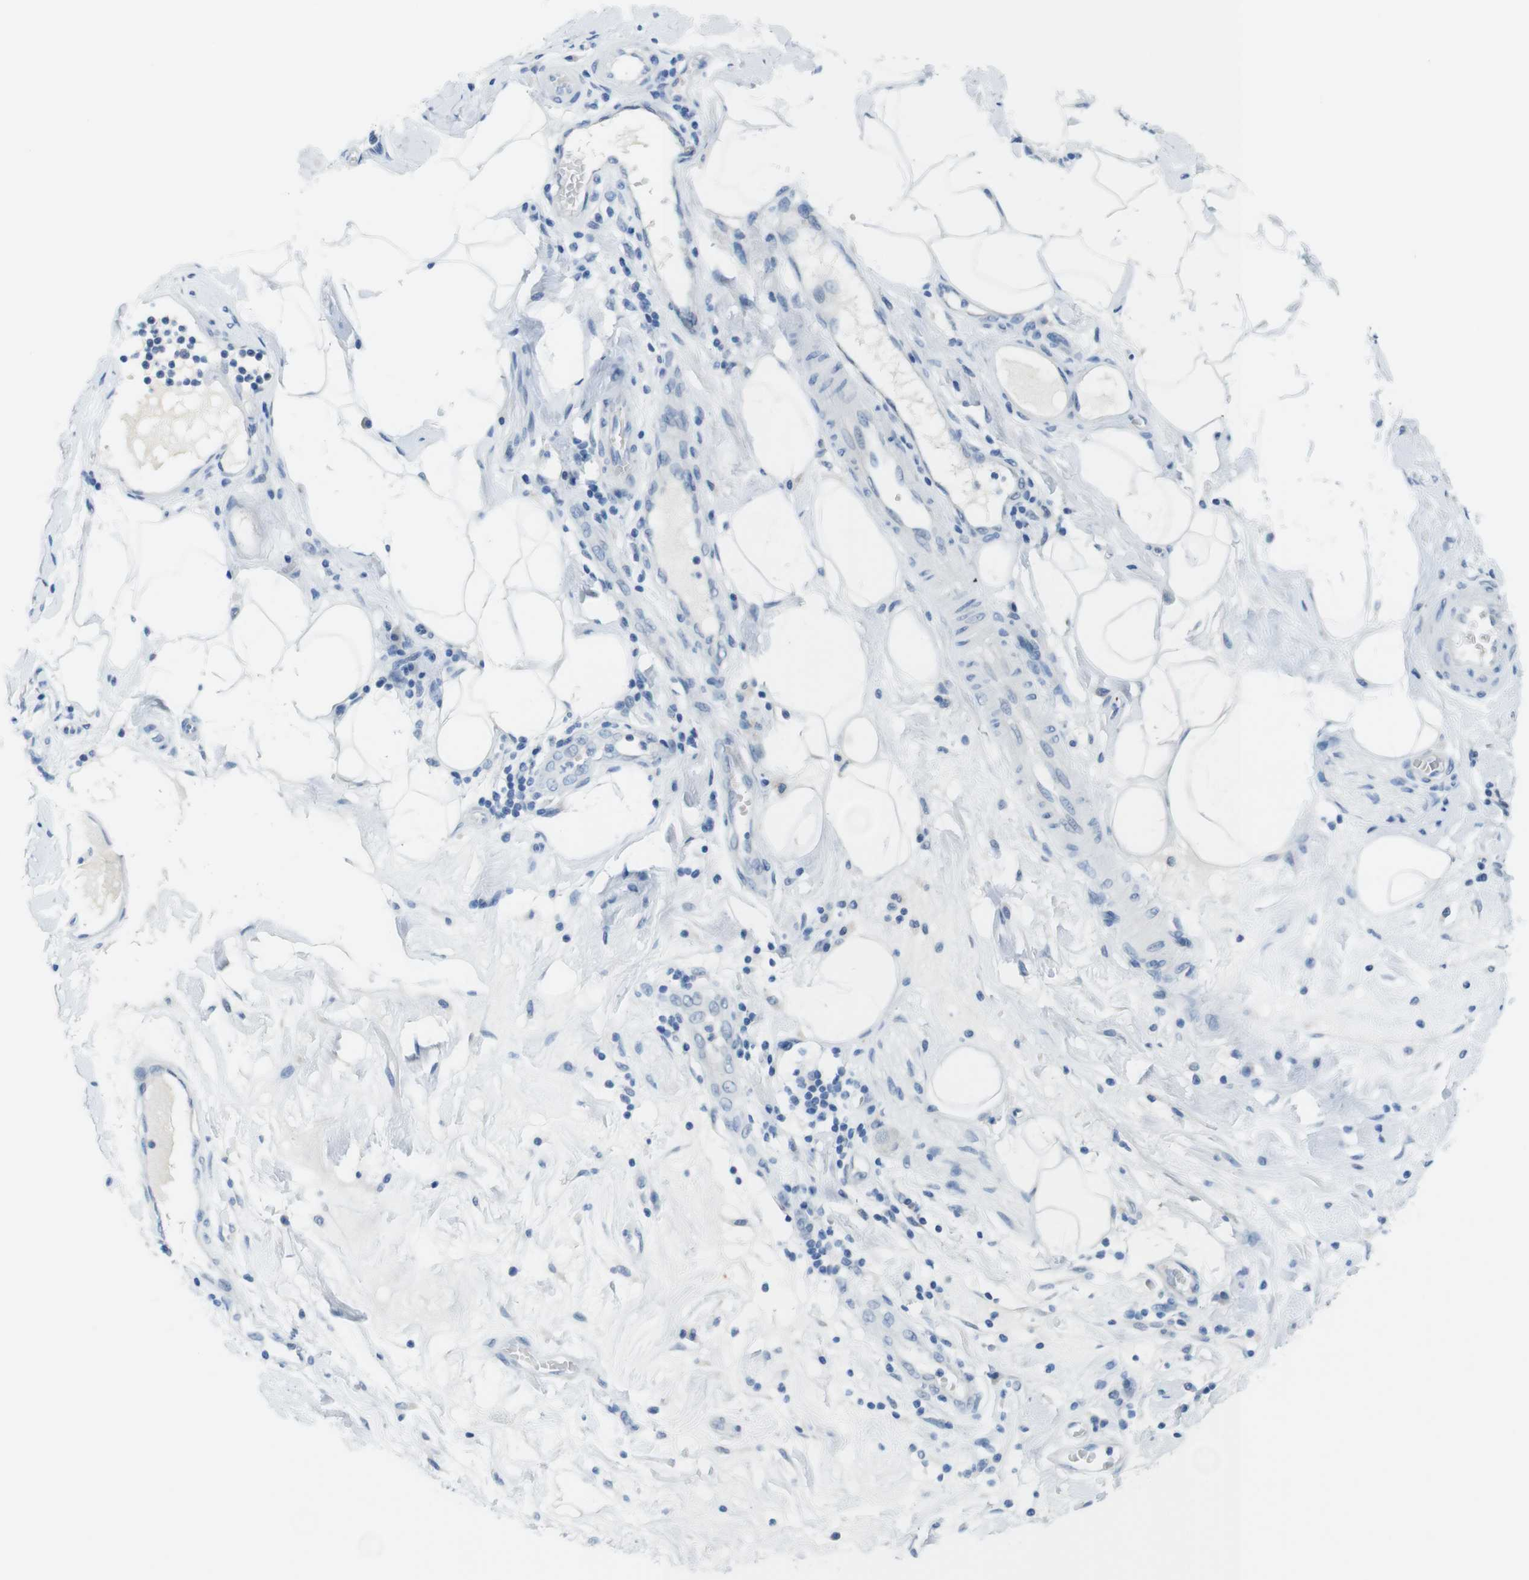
{"staining": {"intensity": "negative", "quantity": "none", "location": "none"}, "tissue": "pancreatic cancer", "cell_type": "Tumor cells", "image_type": "cancer", "snomed": [{"axis": "morphology", "description": "Adenocarcinoma, NOS"}, {"axis": "topography", "description": "Pancreas"}], "caption": "This is an immunohistochemistry image of pancreatic cancer (adenocarcinoma). There is no positivity in tumor cells.", "gene": "OPN1SW", "patient": {"sex": "male", "age": 63}}